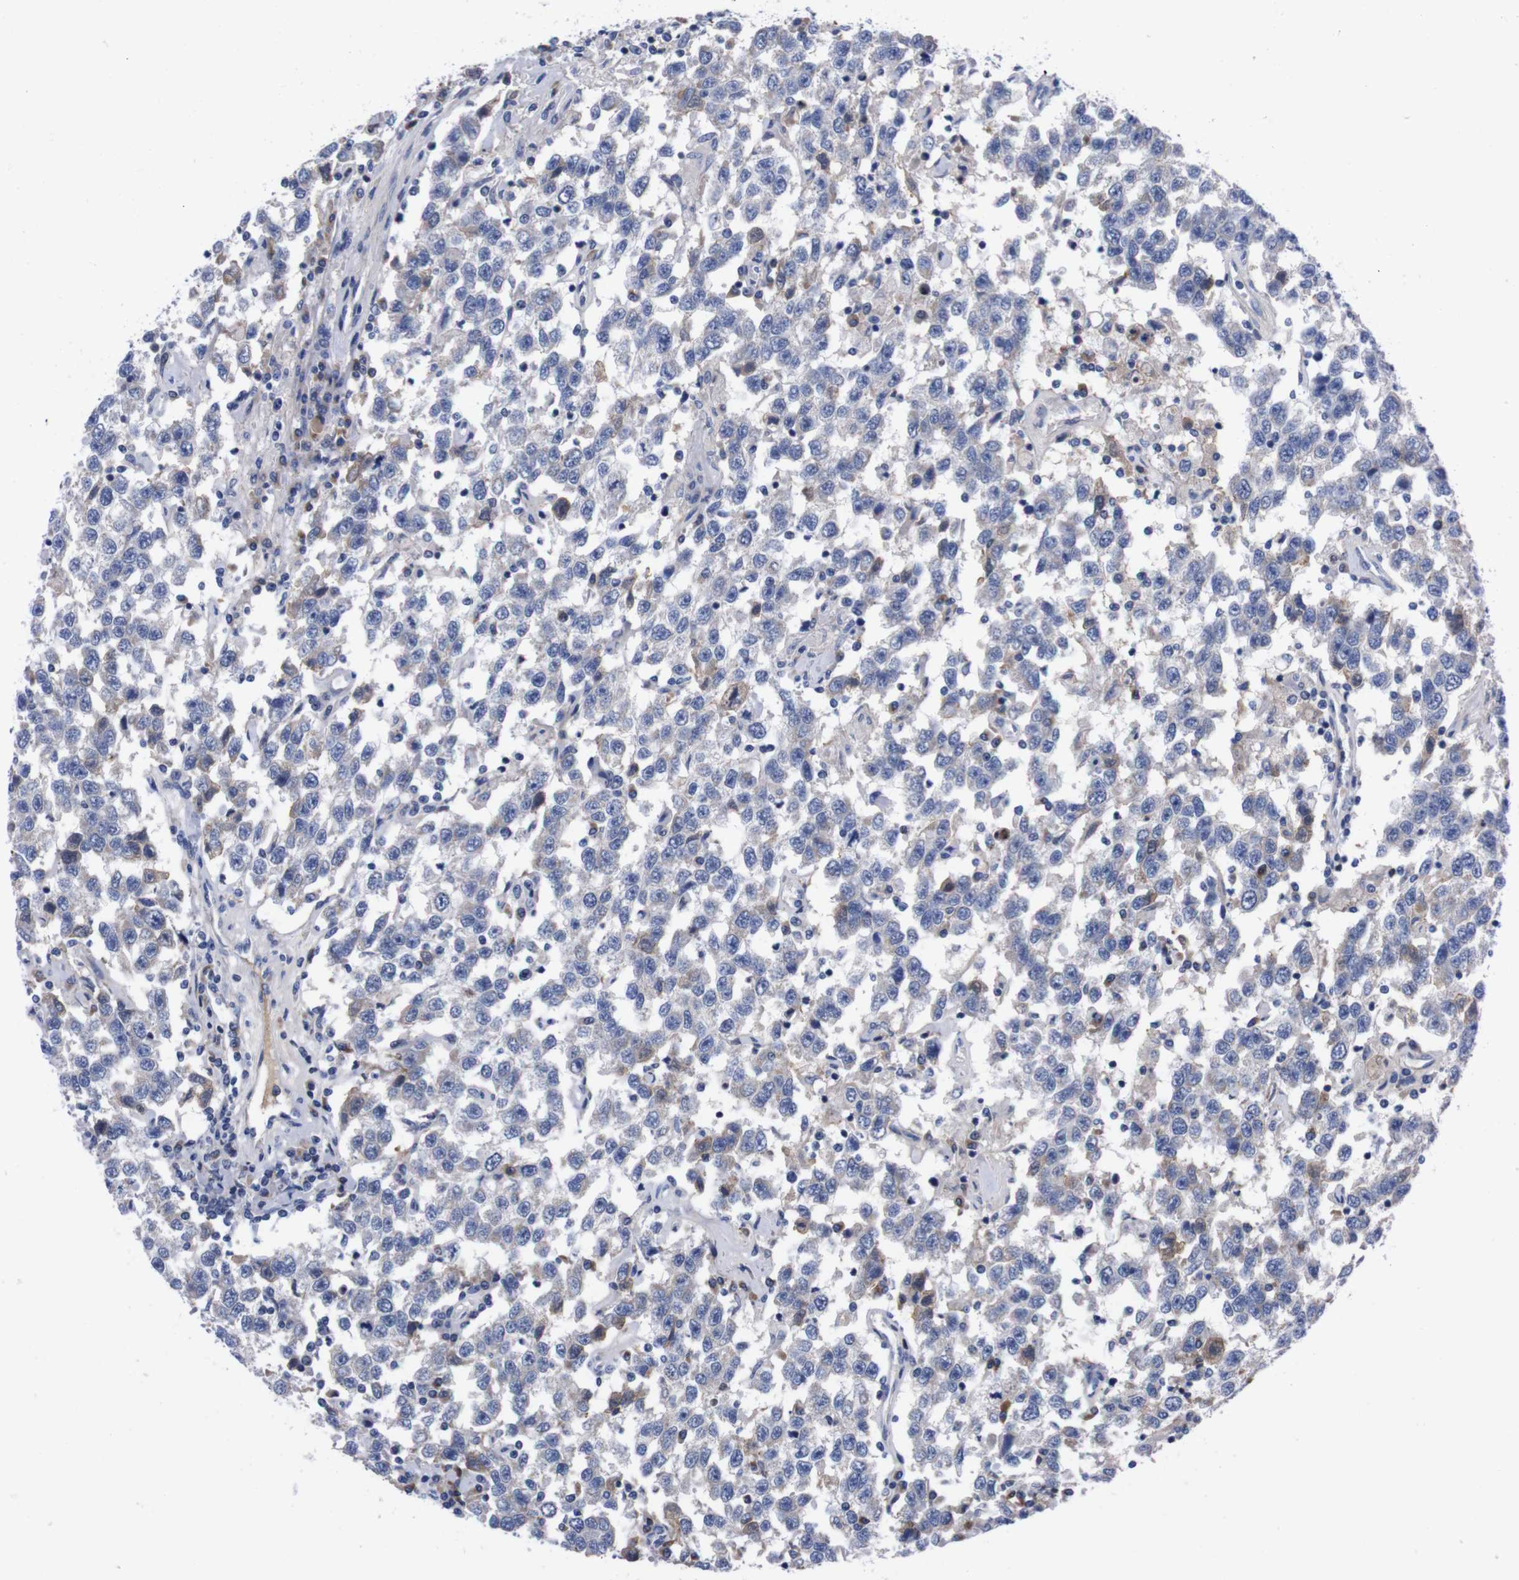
{"staining": {"intensity": "negative", "quantity": "none", "location": "none"}, "tissue": "testis cancer", "cell_type": "Tumor cells", "image_type": "cancer", "snomed": [{"axis": "morphology", "description": "Seminoma, NOS"}, {"axis": "topography", "description": "Testis"}], "caption": "Tumor cells show no significant protein positivity in seminoma (testis).", "gene": "FAM210A", "patient": {"sex": "male", "age": 41}}